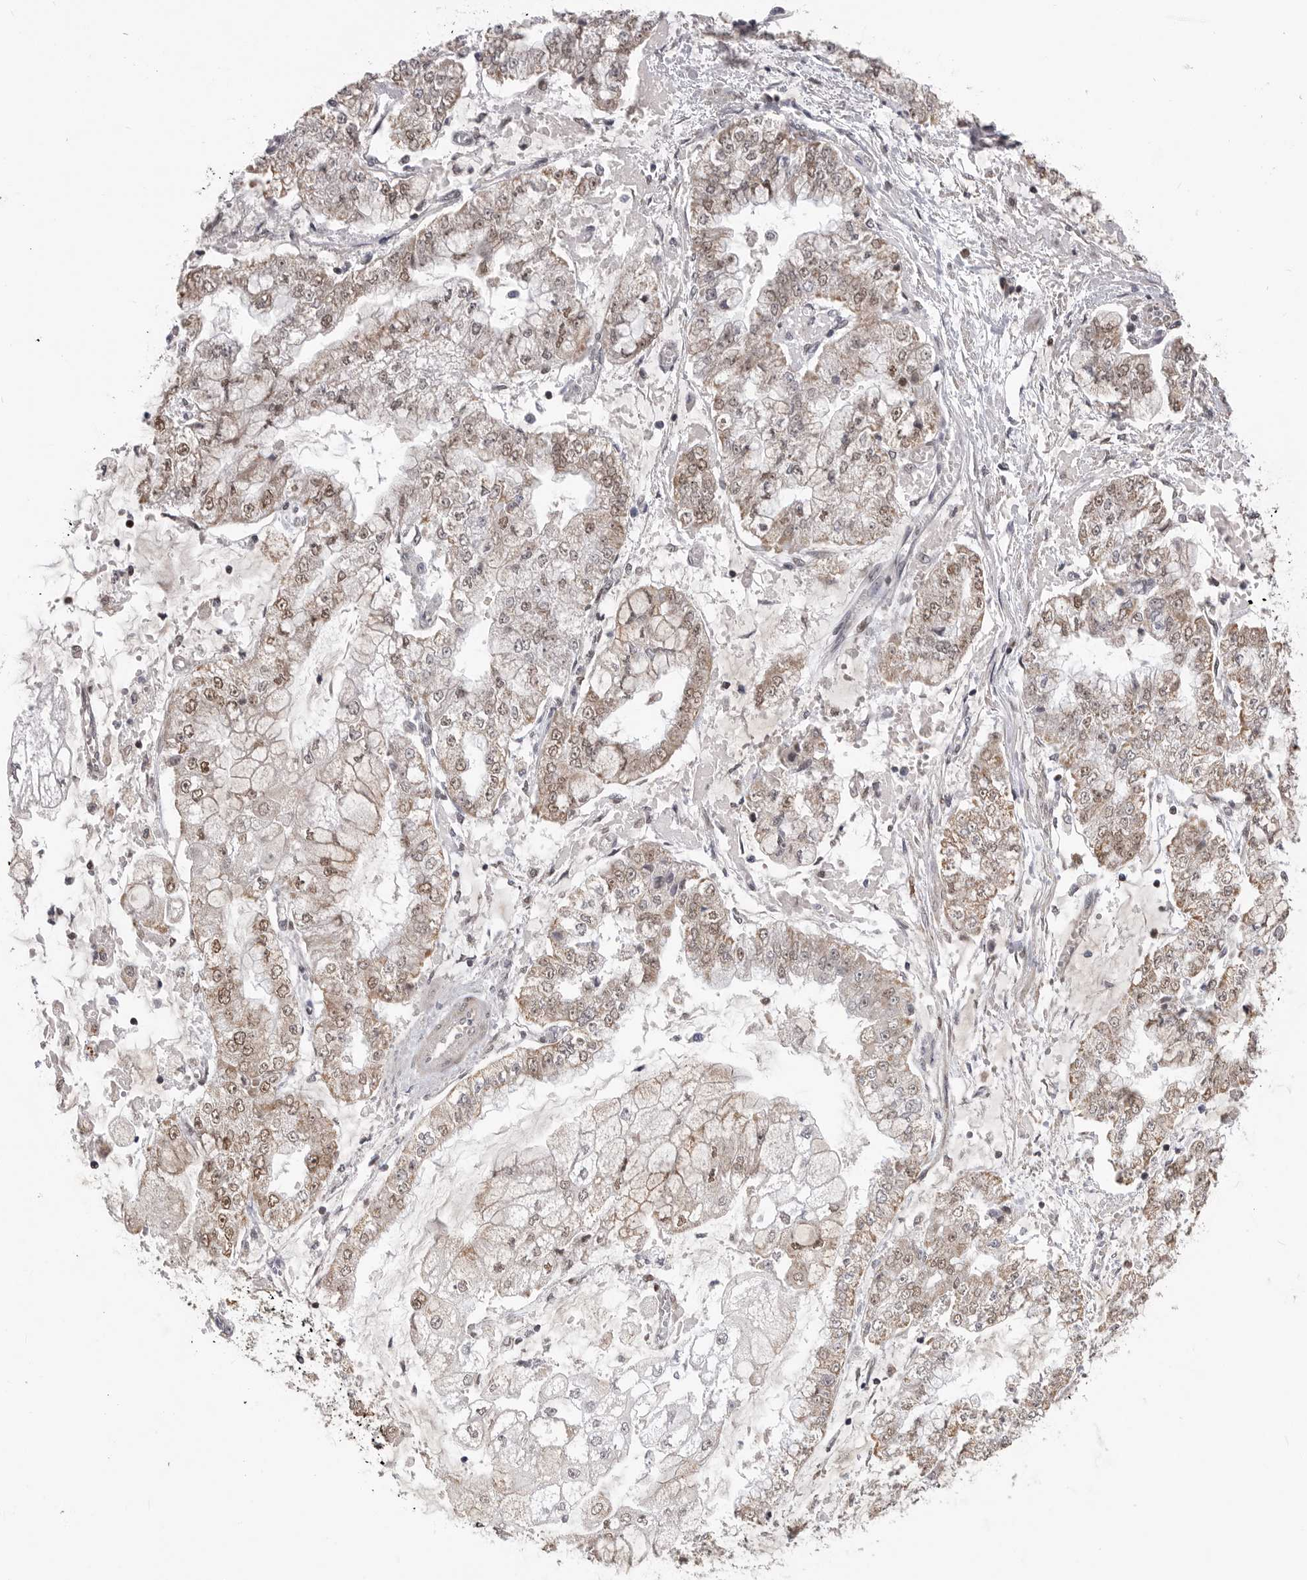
{"staining": {"intensity": "weak", "quantity": ">75%", "location": "cytoplasmic/membranous,nuclear"}, "tissue": "stomach cancer", "cell_type": "Tumor cells", "image_type": "cancer", "snomed": [{"axis": "morphology", "description": "Adenocarcinoma, NOS"}, {"axis": "topography", "description": "Stomach"}], "caption": "A photomicrograph of stomach cancer (adenocarcinoma) stained for a protein reveals weak cytoplasmic/membranous and nuclear brown staining in tumor cells. The staining was performed using DAB, with brown indicating positive protein expression. Nuclei are stained blue with hematoxylin.", "gene": "SMARCC1", "patient": {"sex": "male", "age": 76}}